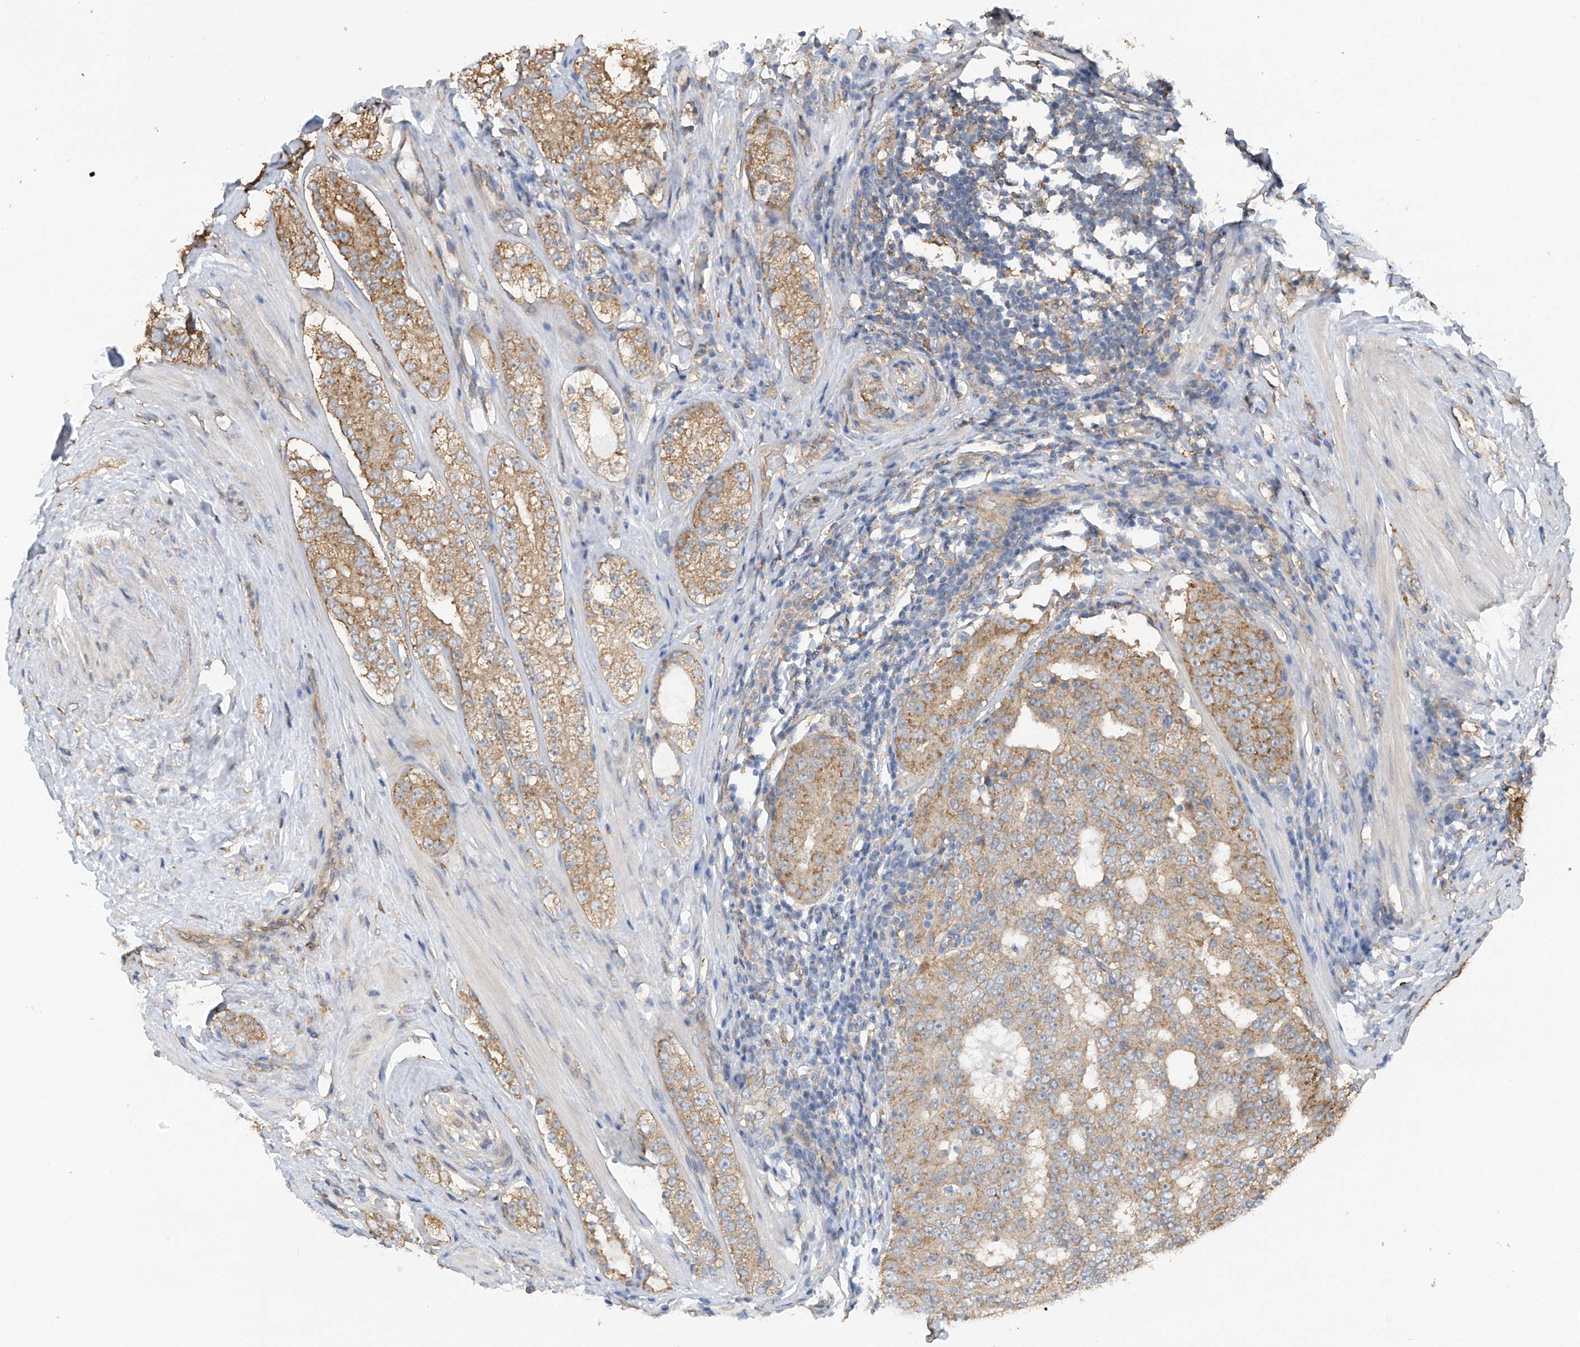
{"staining": {"intensity": "moderate", "quantity": ">75%", "location": "cytoplasmic/membranous"}, "tissue": "prostate cancer", "cell_type": "Tumor cells", "image_type": "cancer", "snomed": [{"axis": "morphology", "description": "Adenocarcinoma, High grade"}, {"axis": "topography", "description": "Prostate"}], "caption": "Protein expression analysis of prostate cancer (adenocarcinoma (high-grade)) exhibits moderate cytoplasmic/membranous staining in about >75% of tumor cells. Nuclei are stained in blue.", "gene": "ZNF189", "patient": {"sex": "male", "age": 56}}